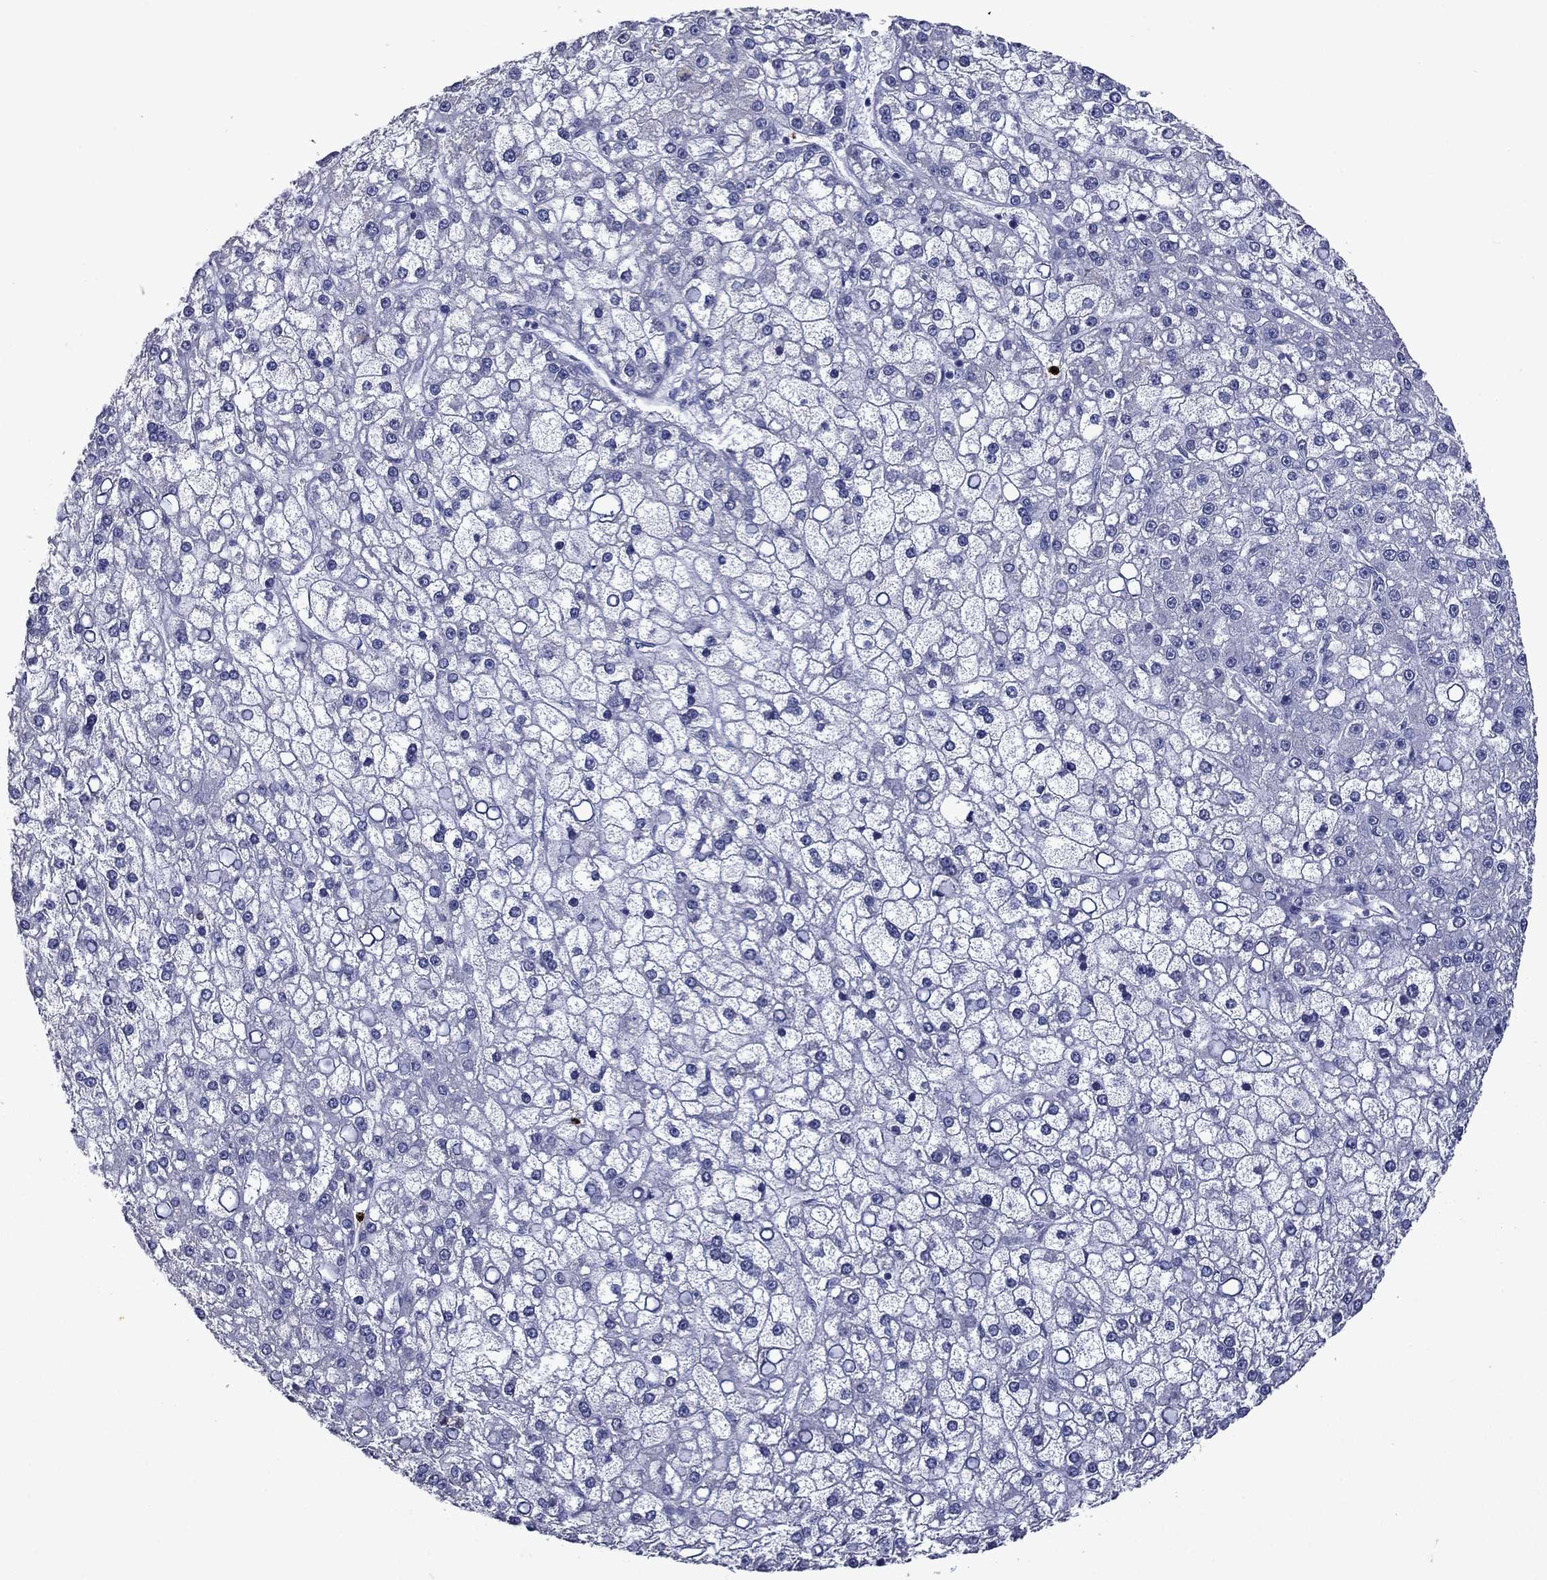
{"staining": {"intensity": "negative", "quantity": "none", "location": "none"}, "tissue": "liver cancer", "cell_type": "Tumor cells", "image_type": "cancer", "snomed": [{"axis": "morphology", "description": "Carcinoma, Hepatocellular, NOS"}, {"axis": "topography", "description": "Liver"}], "caption": "DAB (3,3'-diaminobenzidine) immunohistochemical staining of human liver cancer (hepatocellular carcinoma) exhibits no significant expression in tumor cells. The staining was performed using DAB (3,3'-diaminobenzidine) to visualize the protein expression in brown, while the nuclei were stained in blue with hematoxylin (Magnification: 20x).", "gene": "IRF5", "patient": {"sex": "male", "age": 67}}